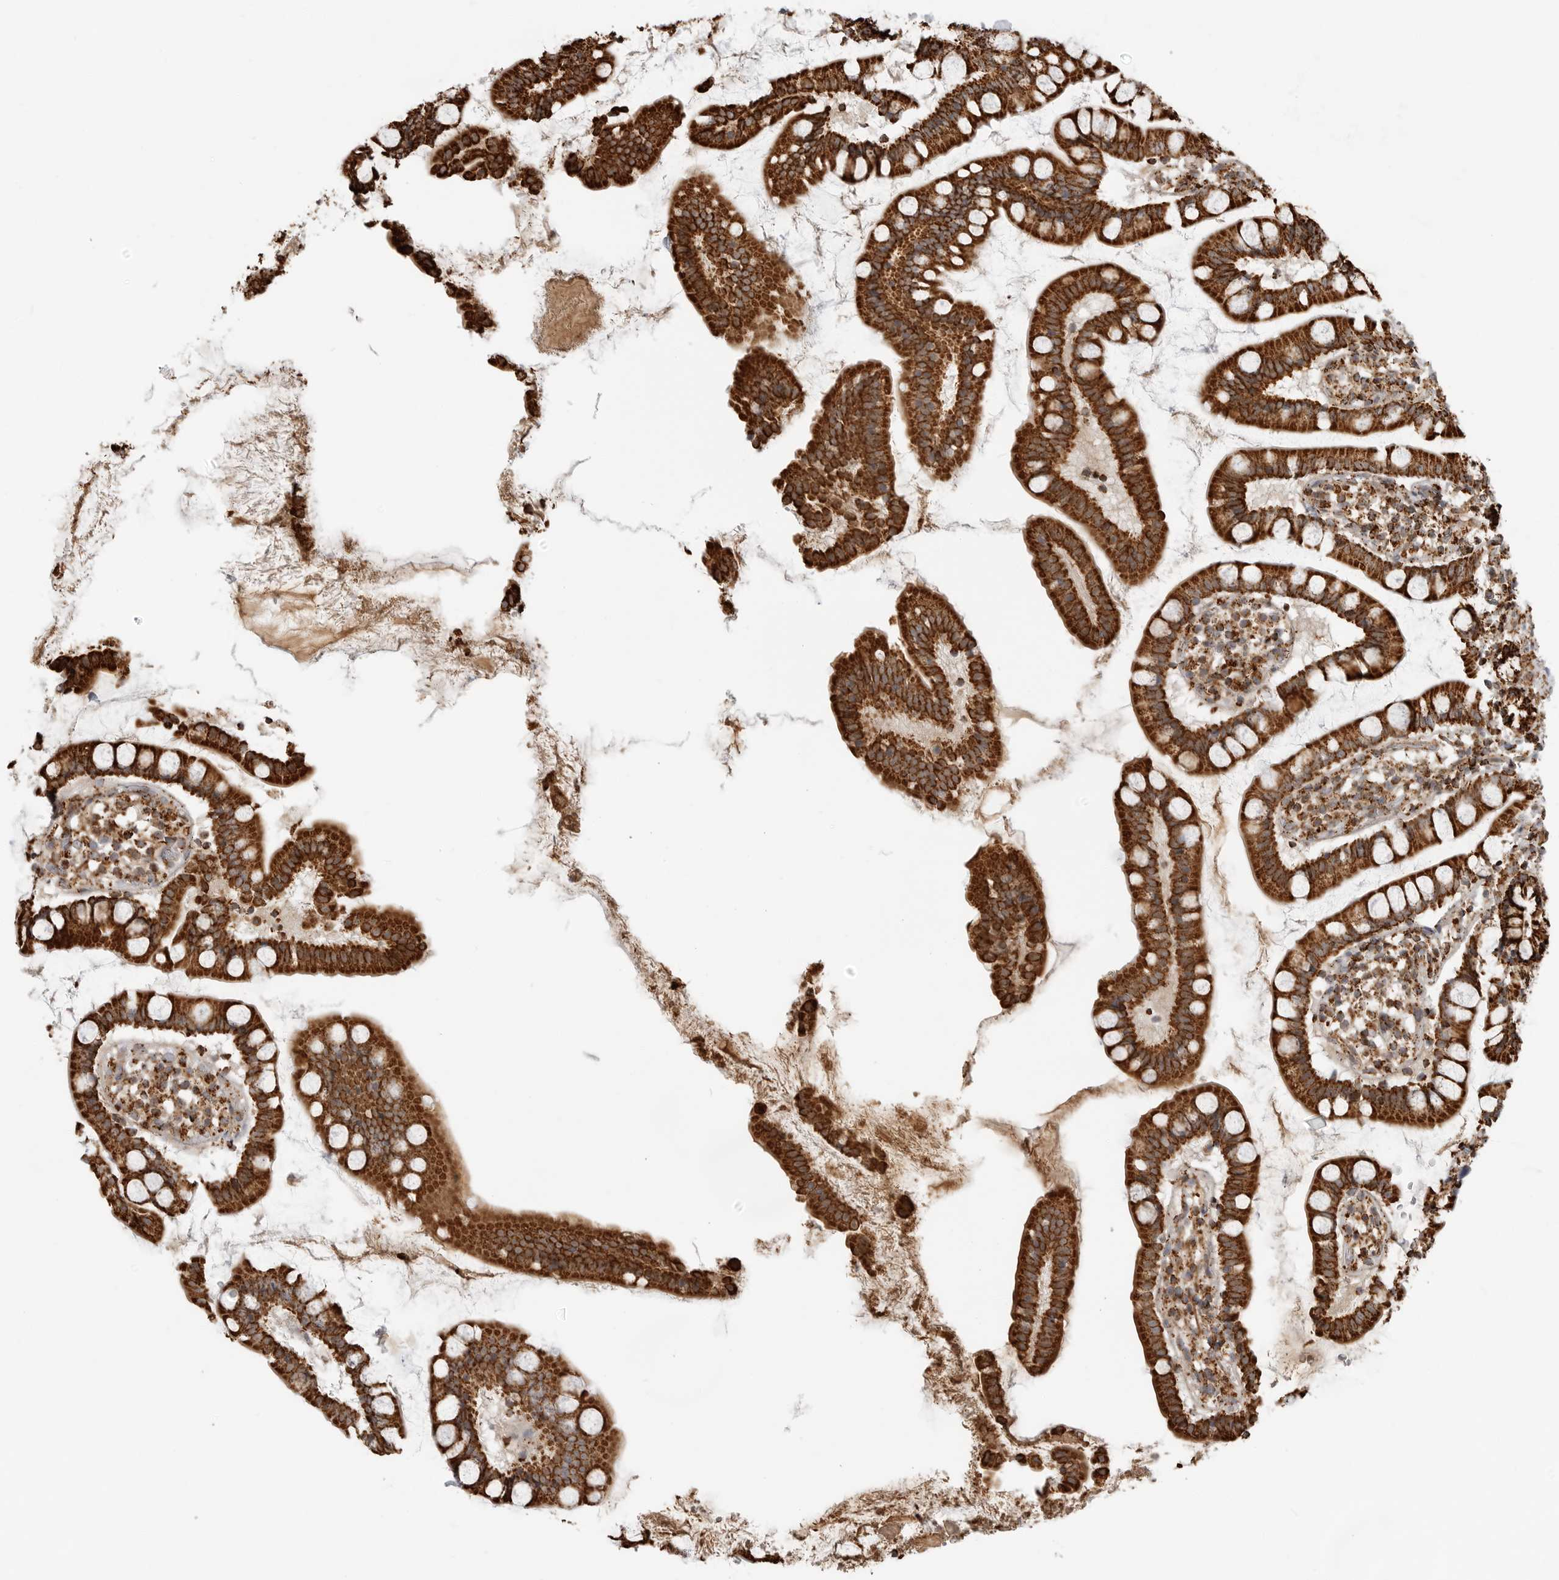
{"staining": {"intensity": "strong", "quantity": ">75%", "location": "cytoplasmic/membranous"}, "tissue": "small intestine", "cell_type": "Glandular cells", "image_type": "normal", "snomed": [{"axis": "morphology", "description": "Normal tissue, NOS"}, {"axis": "topography", "description": "Small intestine"}], "caption": "Immunohistochemical staining of unremarkable human small intestine displays >75% levels of strong cytoplasmic/membranous protein expression in approximately >75% of glandular cells.", "gene": "BMP2K", "patient": {"sex": "female", "age": 84}}